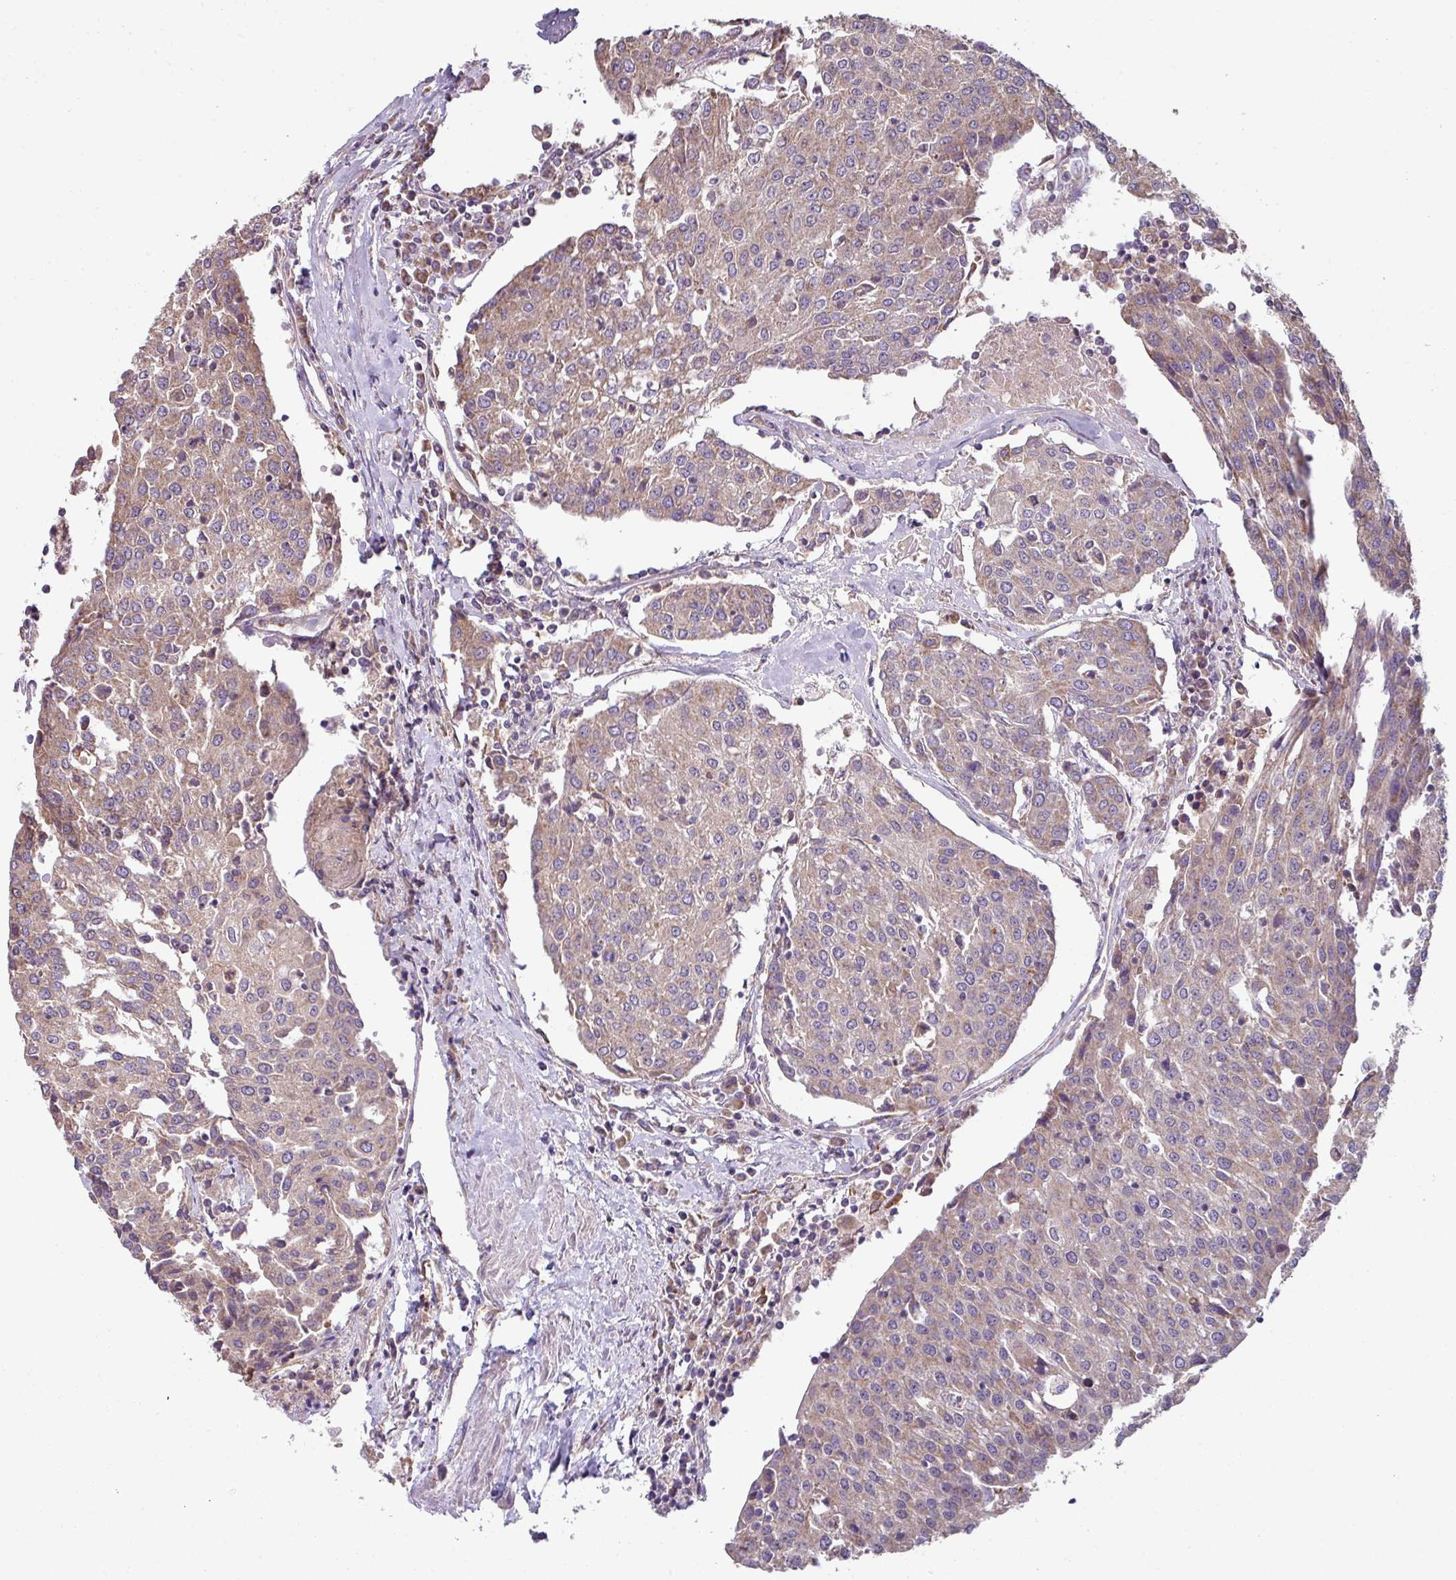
{"staining": {"intensity": "weak", "quantity": ">75%", "location": "cytoplasmic/membranous"}, "tissue": "urothelial cancer", "cell_type": "Tumor cells", "image_type": "cancer", "snomed": [{"axis": "morphology", "description": "Urothelial carcinoma, High grade"}, {"axis": "topography", "description": "Urinary bladder"}], "caption": "Immunohistochemical staining of high-grade urothelial carcinoma reveals weak cytoplasmic/membranous protein expression in approximately >75% of tumor cells. (DAB = brown stain, brightfield microscopy at high magnification).", "gene": "LRRC9", "patient": {"sex": "female", "age": 85}}